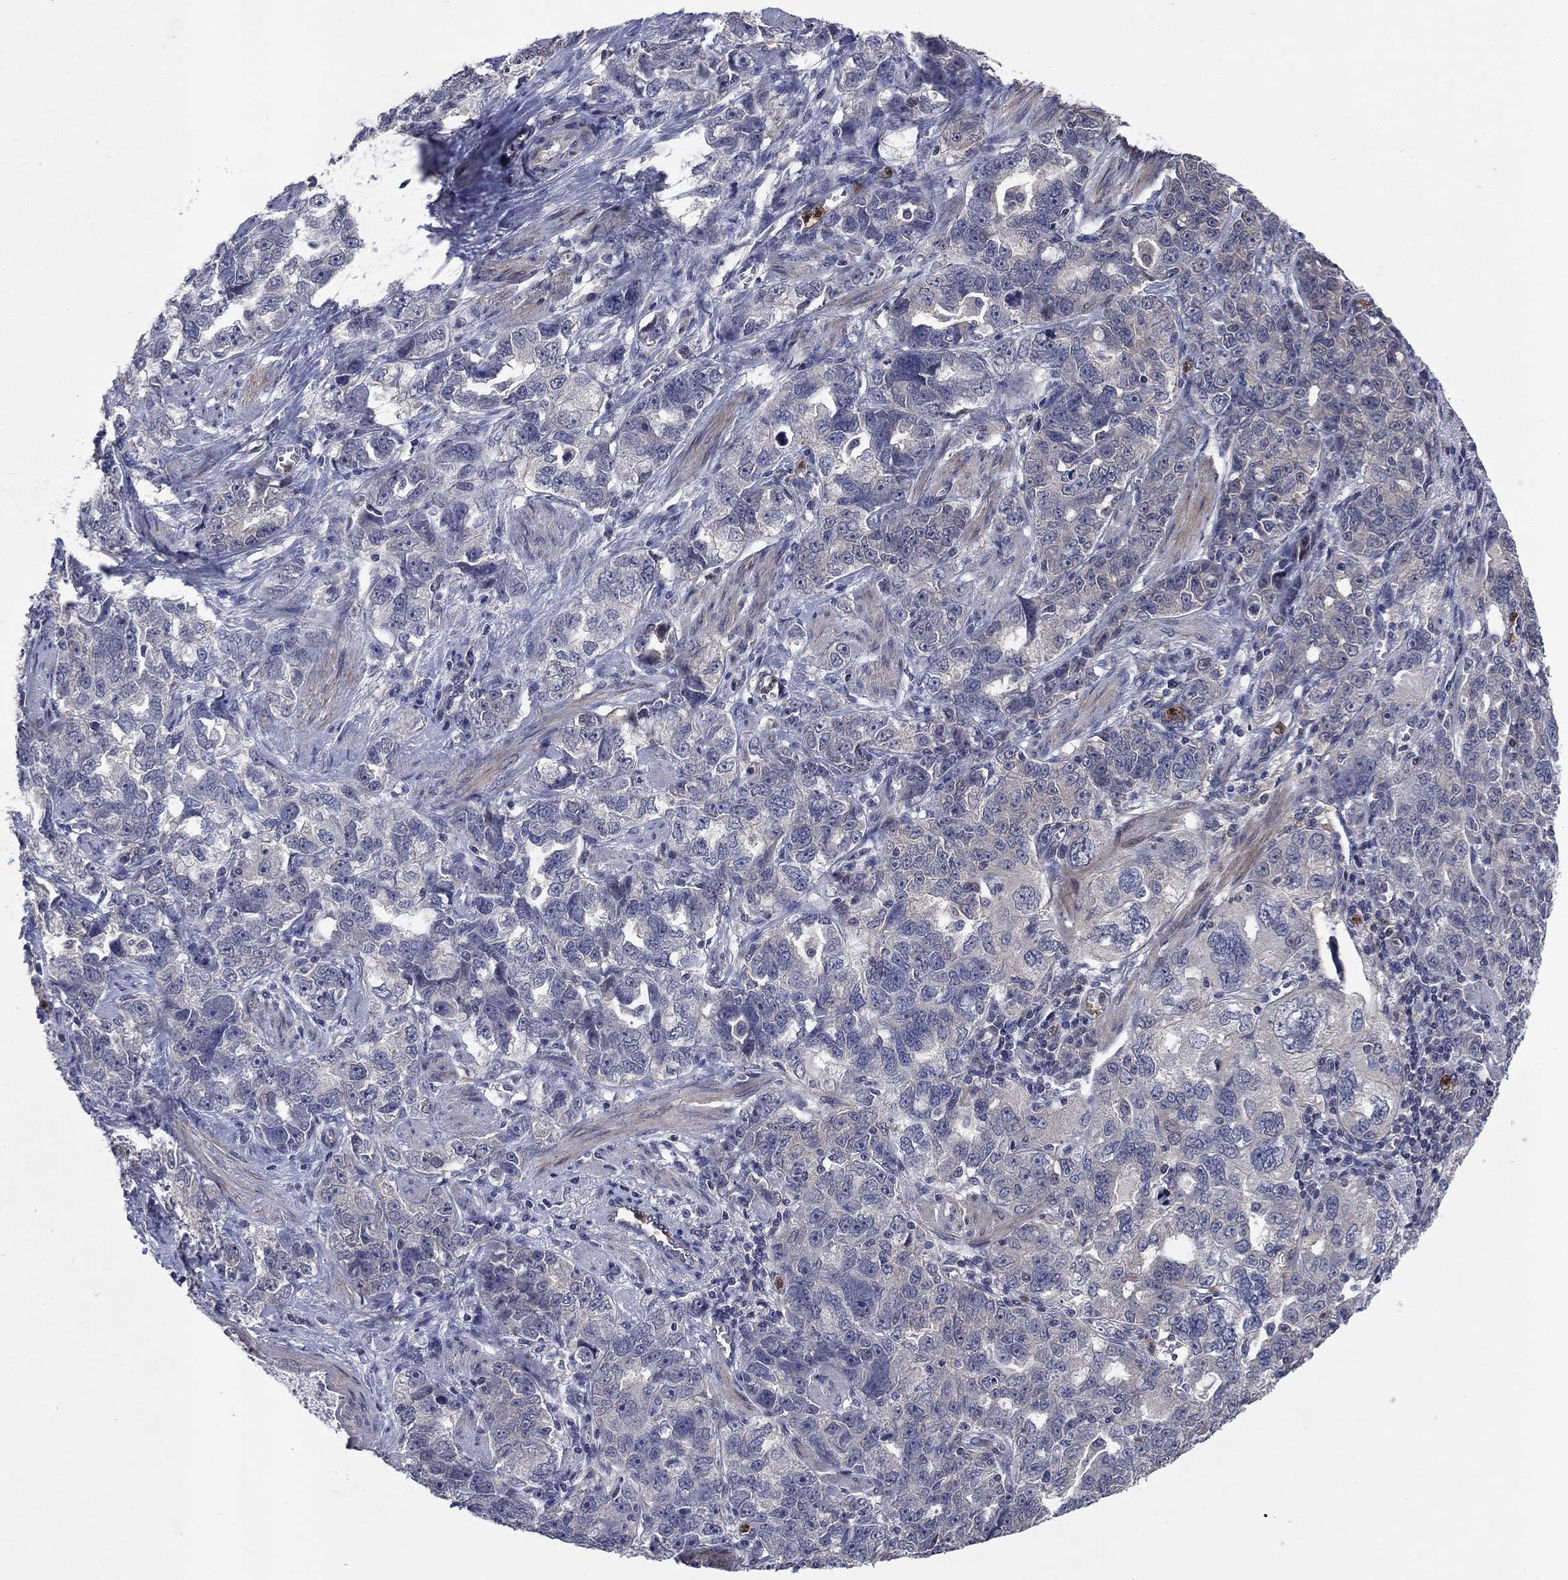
{"staining": {"intensity": "negative", "quantity": "none", "location": "none"}, "tissue": "ovarian cancer", "cell_type": "Tumor cells", "image_type": "cancer", "snomed": [{"axis": "morphology", "description": "Cystadenocarcinoma, serous, NOS"}, {"axis": "topography", "description": "Ovary"}], "caption": "Serous cystadenocarcinoma (ovarian) was stained to show a protein in brown. There is no significant staining in tumor cells.", "gene": "MSRB1", "patient": {"sex": "female", "age": 51}}